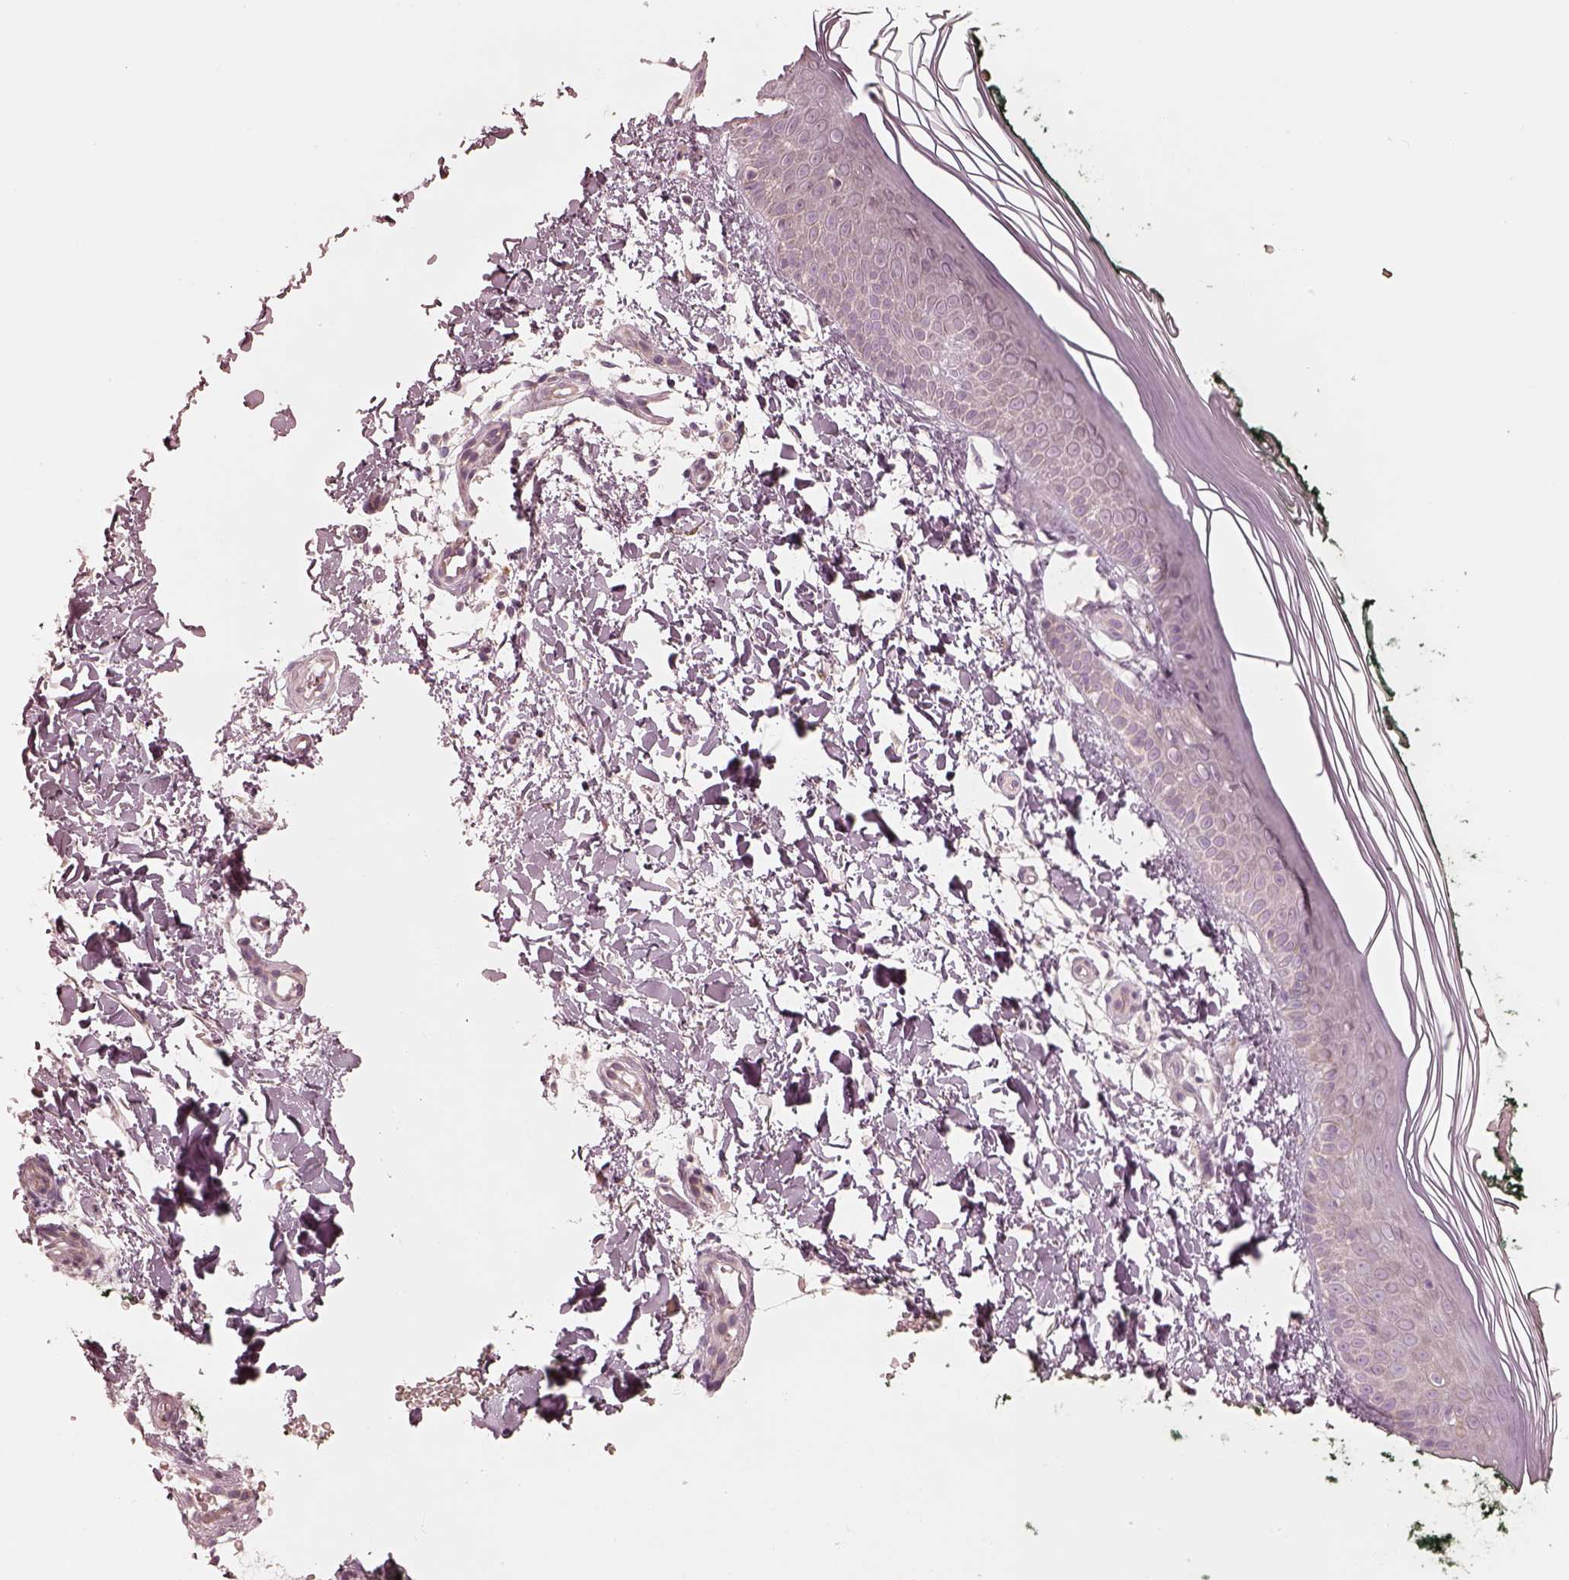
{"staining": {"intensity": "negative", "quantity": "none", "location": "none"}, "tissue": "skin", "cell_type": "Fibroblasts", "image_type": "normal", "snomed": [{"axis": "morphology", "description": "Normal tissue, NOS"}, {"axis": "topography", "description": "Skin"}], "caption": "Immunohistochemistry histopathology image of unremarkable human skin stained for a protein (brown), which displays no staining in fibroblasts. (Stains: DAB (3,3'-diaminobenzidine) IHC with hematoxylin counter stain, Microscopy: brightfield microscopy at high magnification).", "gene": "RAB3C", "patient": {"sex": "female", "age": 62}}